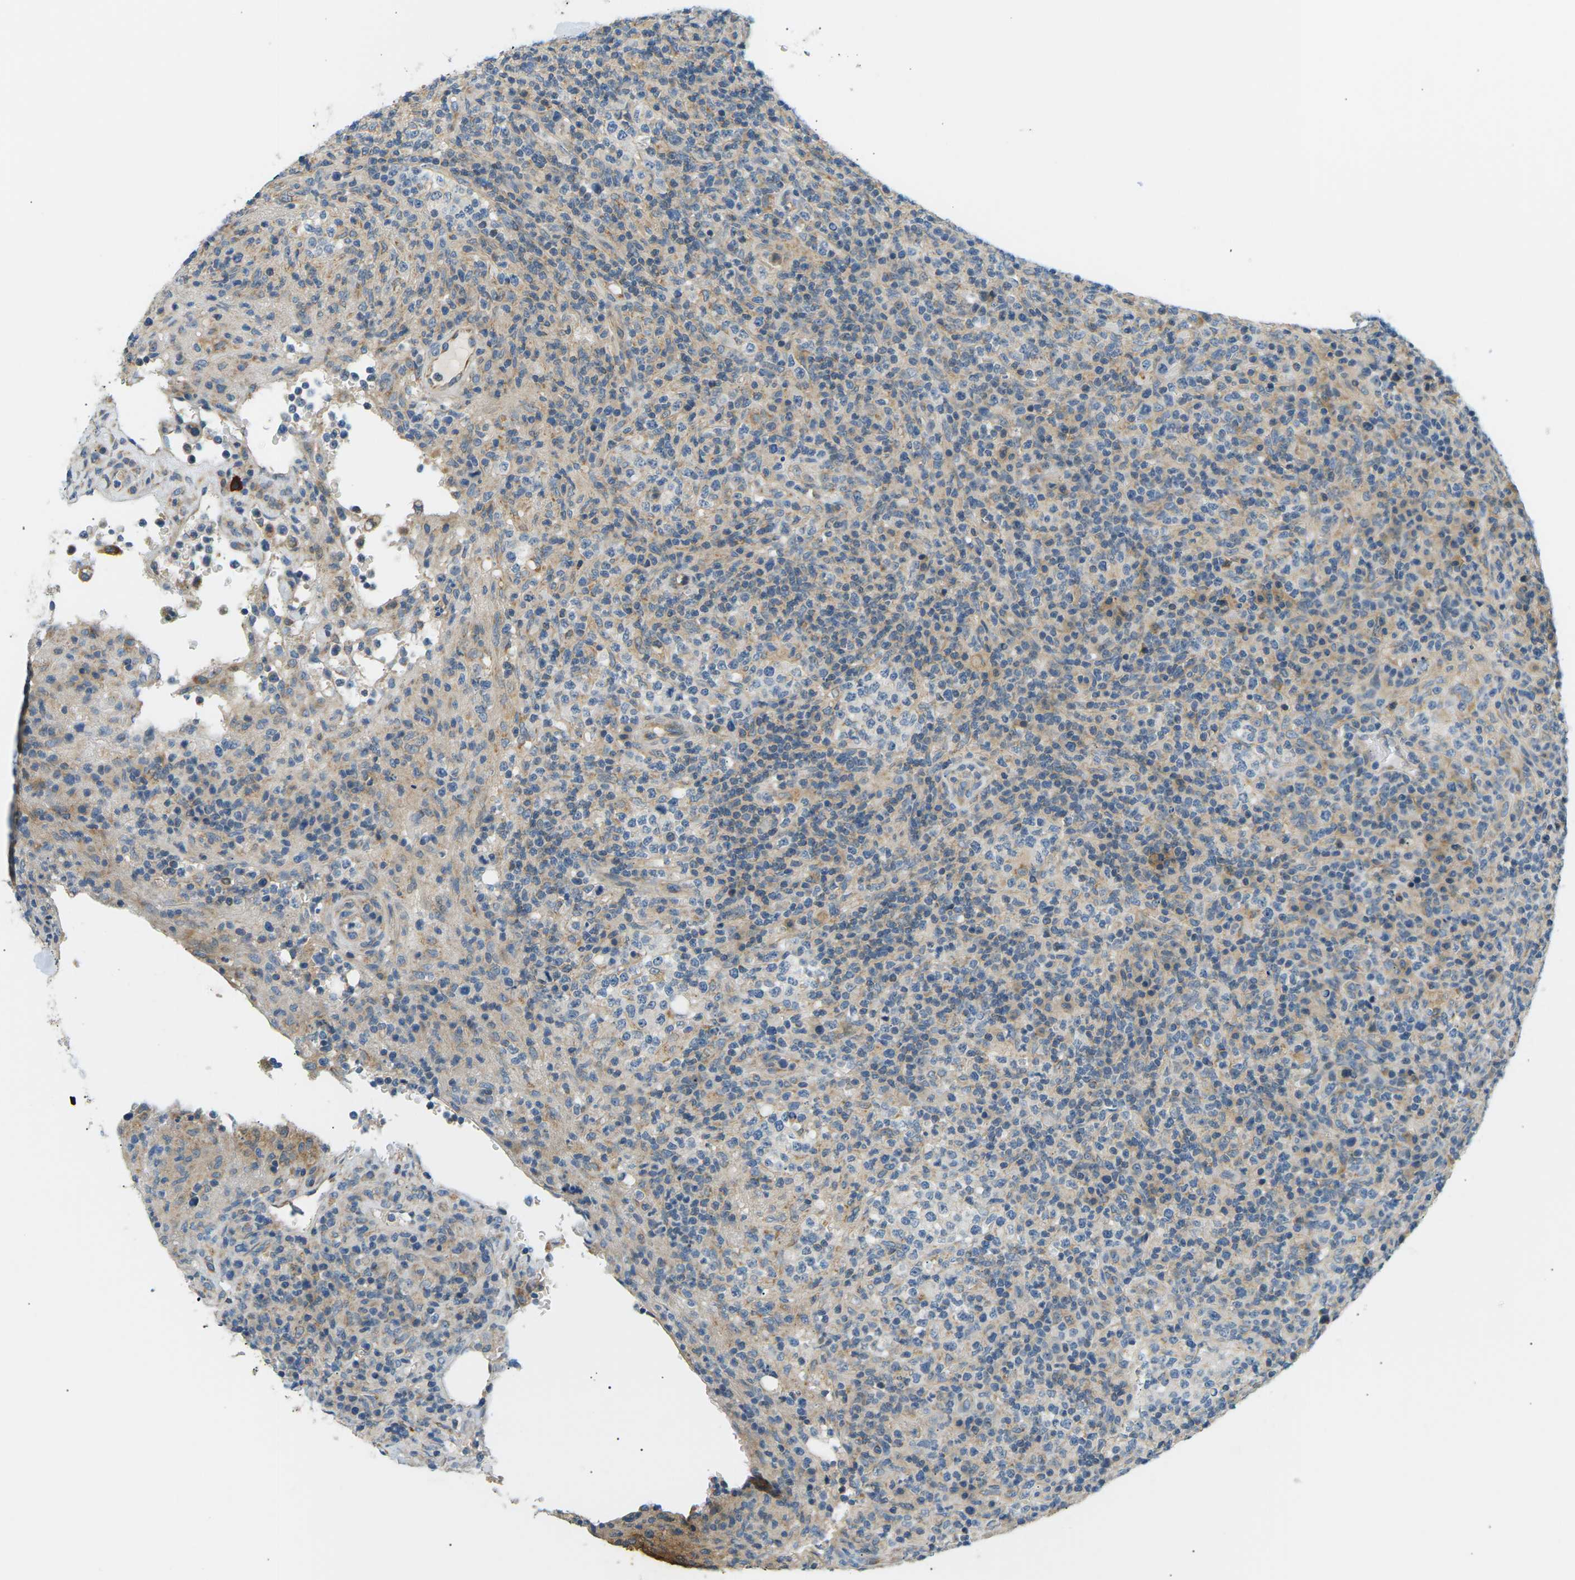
{"staining": {"intensity": "weak", "quantity": "<25%", "location": "cytoplasmic/membranous"}, "tissue": "lymphoma", "cell_type": "Tumor cells", "image_type": "cancer", "snomed": [{"axis": "morphology", "description": "Malignant lymphoma, non-Hodgkin's type, High grade"}, {"axis": "topography", "description": "Lymph node"}], "caption": "Immunohistochemistry micrograph of neoplastic tissue: human malignant lymphoma, non-Hodgkin's type (high-grade) stained with DAB (3,3'-diaminobenzidine) exhibits no significant protein positivity in tumor cells. Brightfield microscopy of IHC stained with DAB (3,3'-diaminobenzidine) (brown) and hematoxylin (blue), captured at high magnification.", "gene": "TBC1D8", "patient": {"sex": "female", "age": 76}}